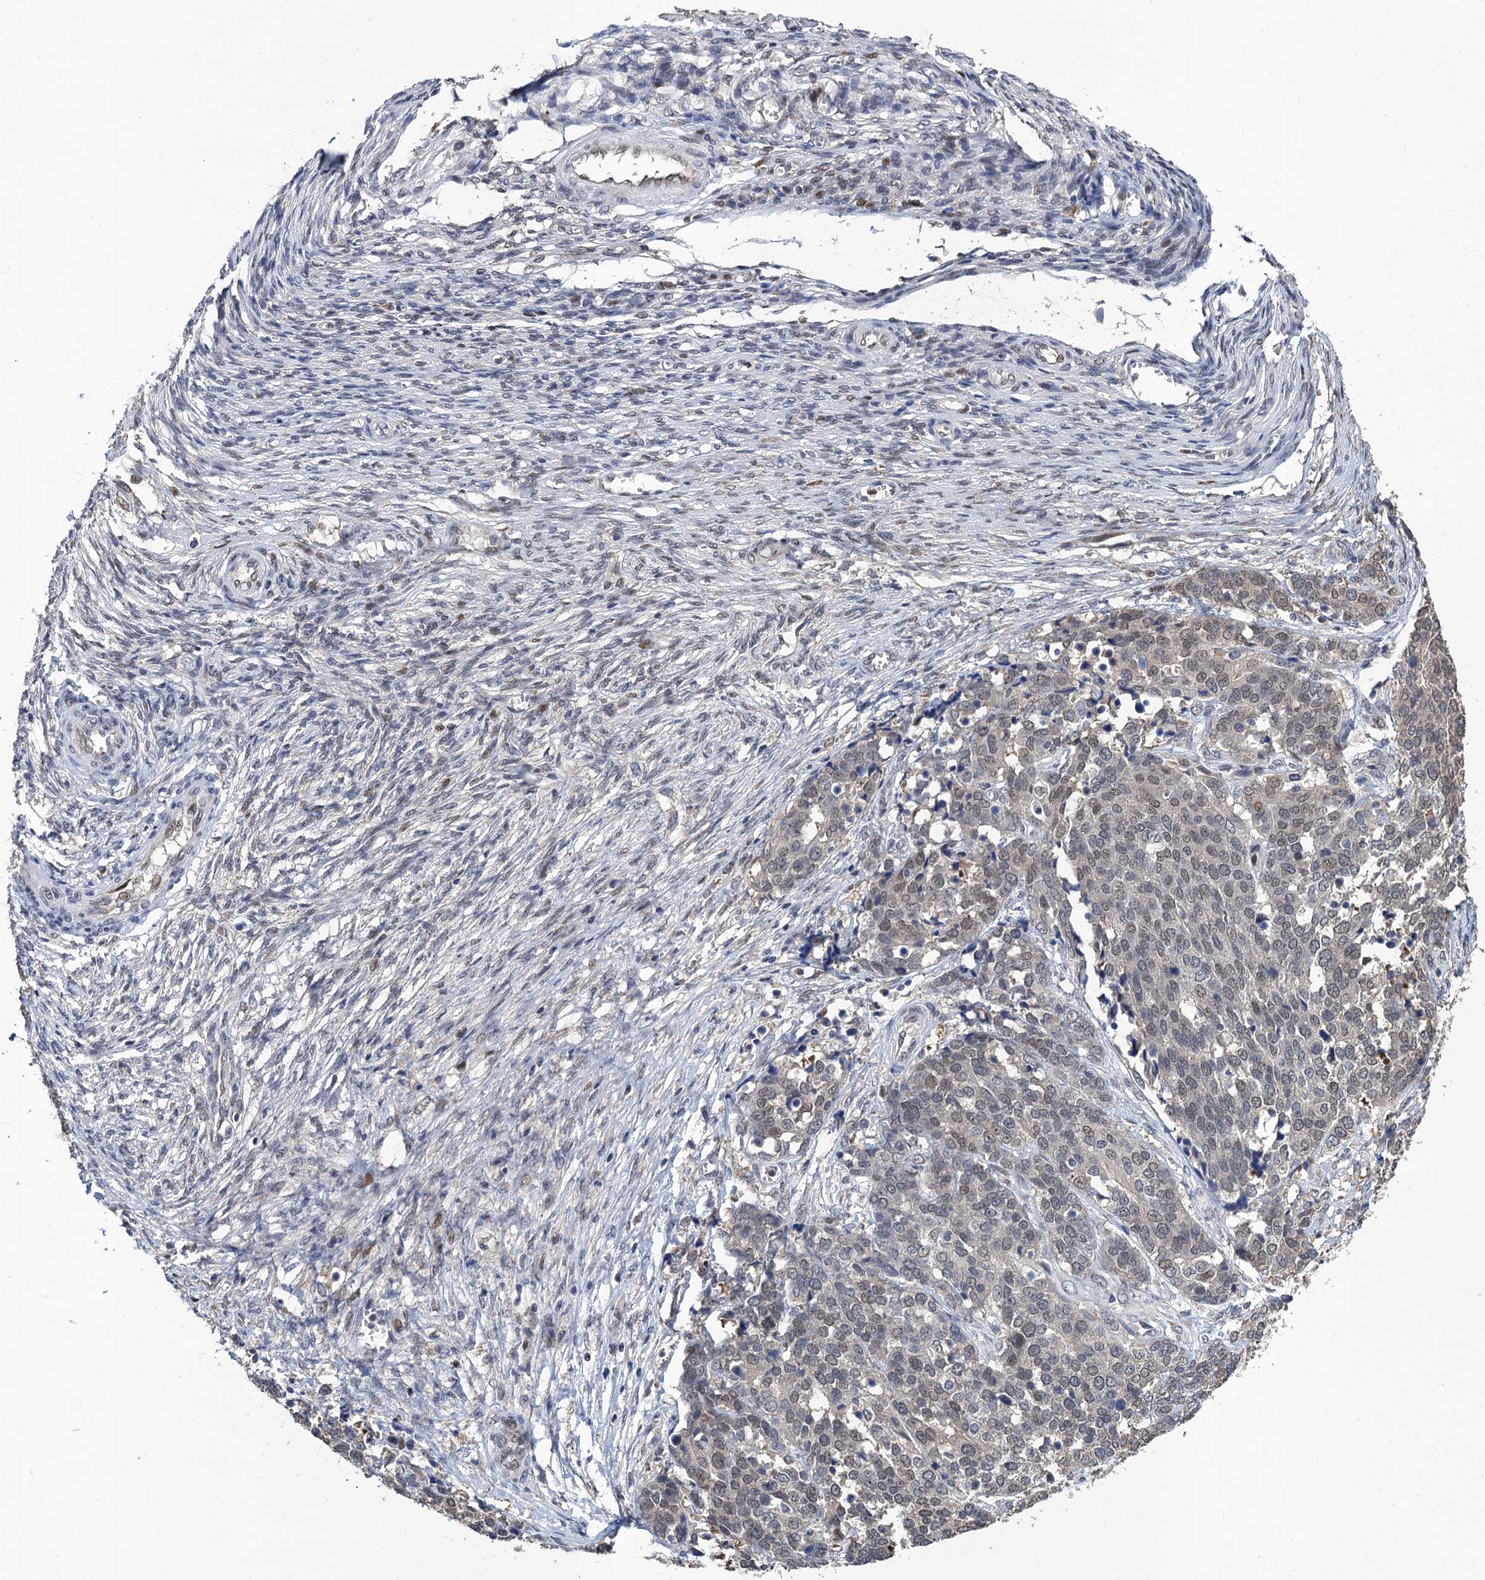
{"staining": {"intensity": "weak", "quantity": "25%-75%", "location": "nuclear"}, "tissue": "ovarian cancer", "cell_type": "Tumor cells", "image_type": "cancer", "snomed": [{"axis": "morphology", "description": "Cystadenocarcinoma, serous, NOS"}, {"axis": "topography", "description": "Ovary"}], "caption": "Immunohistochemistry (IHC) micrograph of human ovarian cancer (serous cystadenocarcinoma) stained for a protein (brown), which exhibits low levels of weak nuclear staining in approximately 25%-75% of tumor cells.", "gene": "TSEN34", "patient": {"sex": "female", "age": 44}}